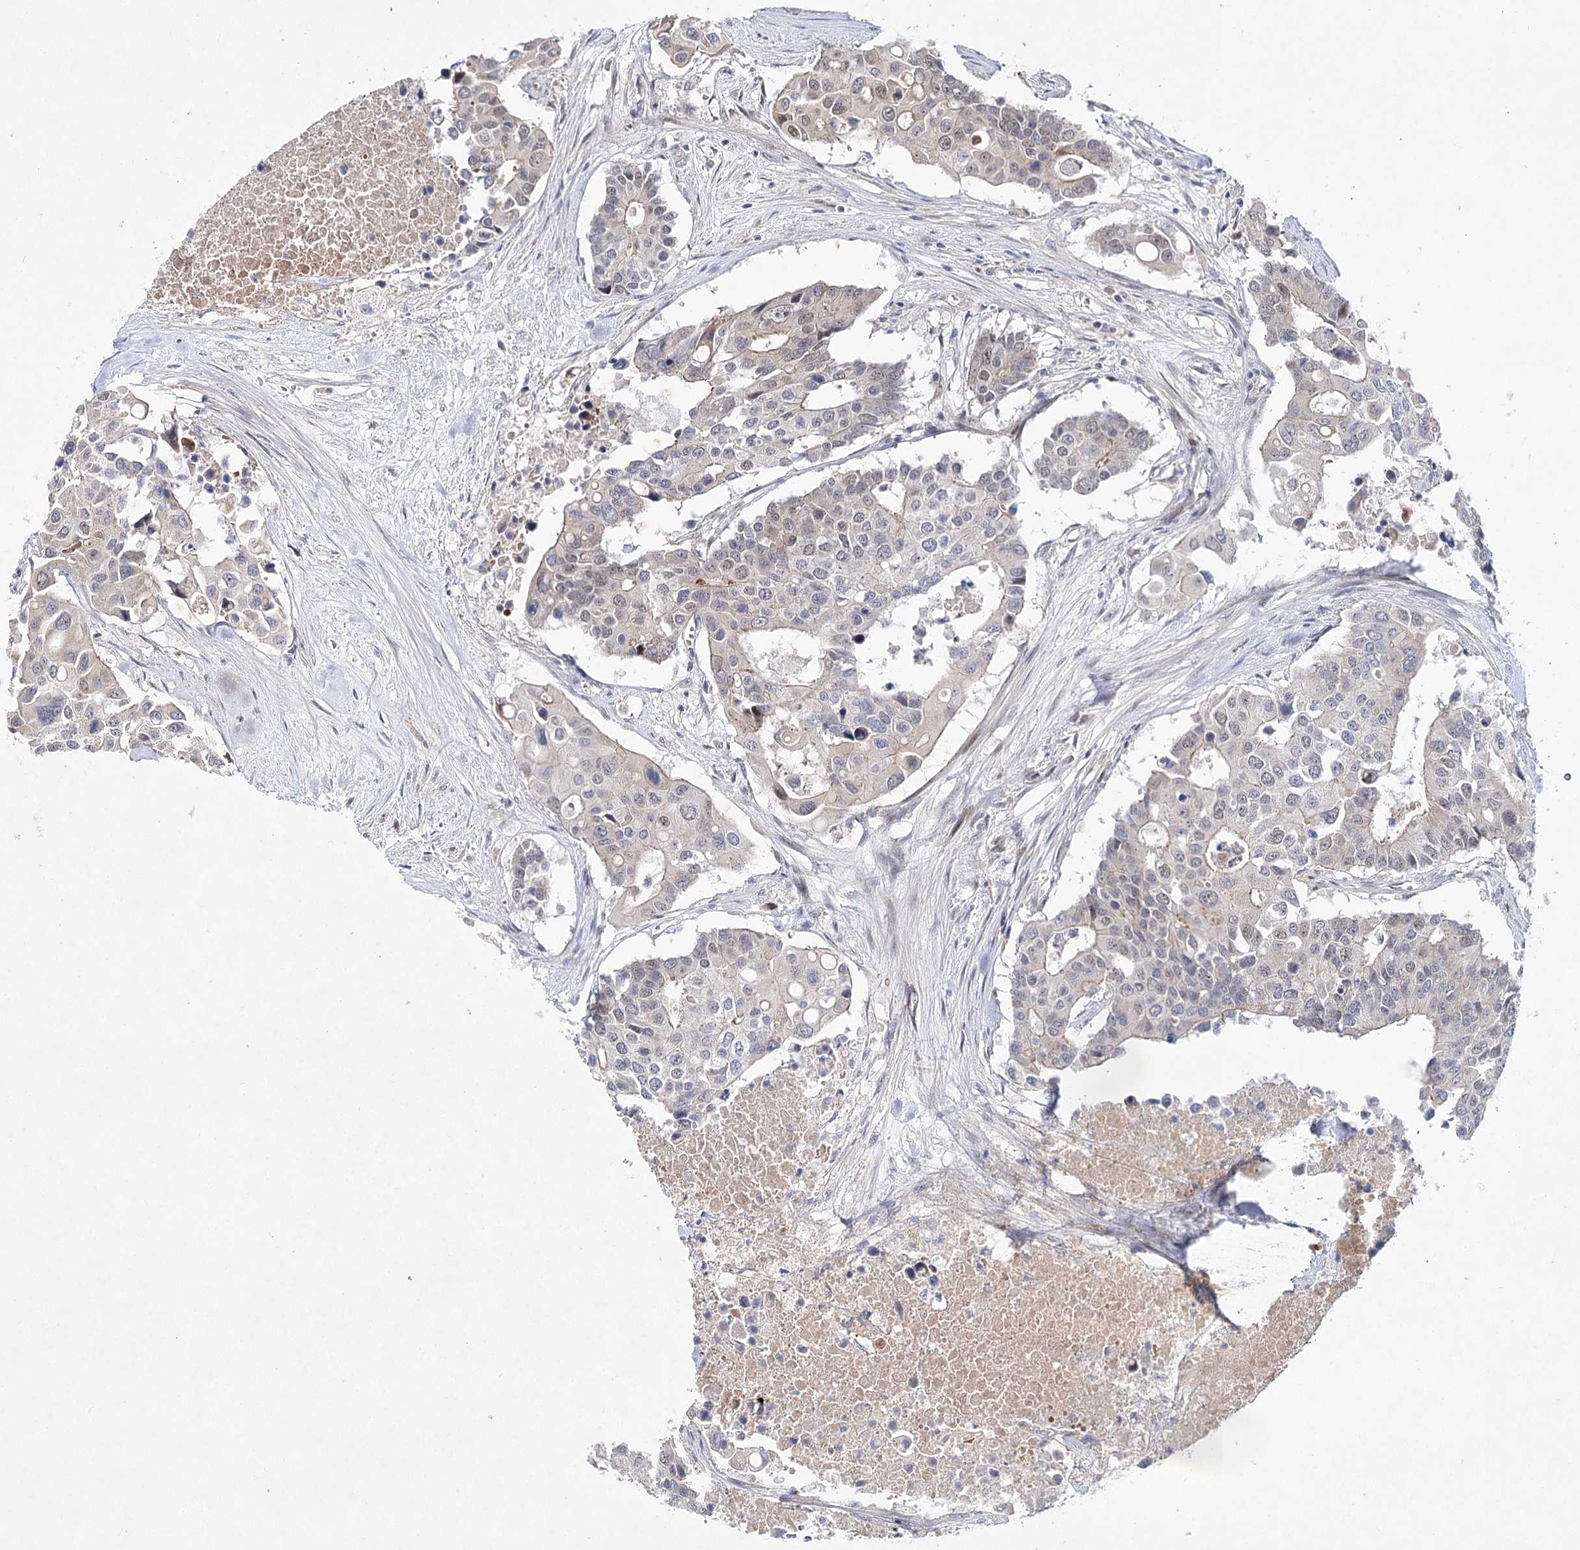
{"staining": {"intensity": "negative", "quantity": "none", "location": "none"}, "tissue": "colorectal cancer", "cell_type": "Tumor cells", "image_type": "cancer", "snomed": [{"axis": "morphology", "description": "Adenocarcinoma, NOS"}, {"axis": "topography", "description": "Colon"}], "caption": "This is an immunohistochemistry (IHC) photomicrograph of human colorectal cancer. There is no expression in tumor cells.", "gene": "ARHGAP32", "patient": {"sex": "male", "age": 77}}